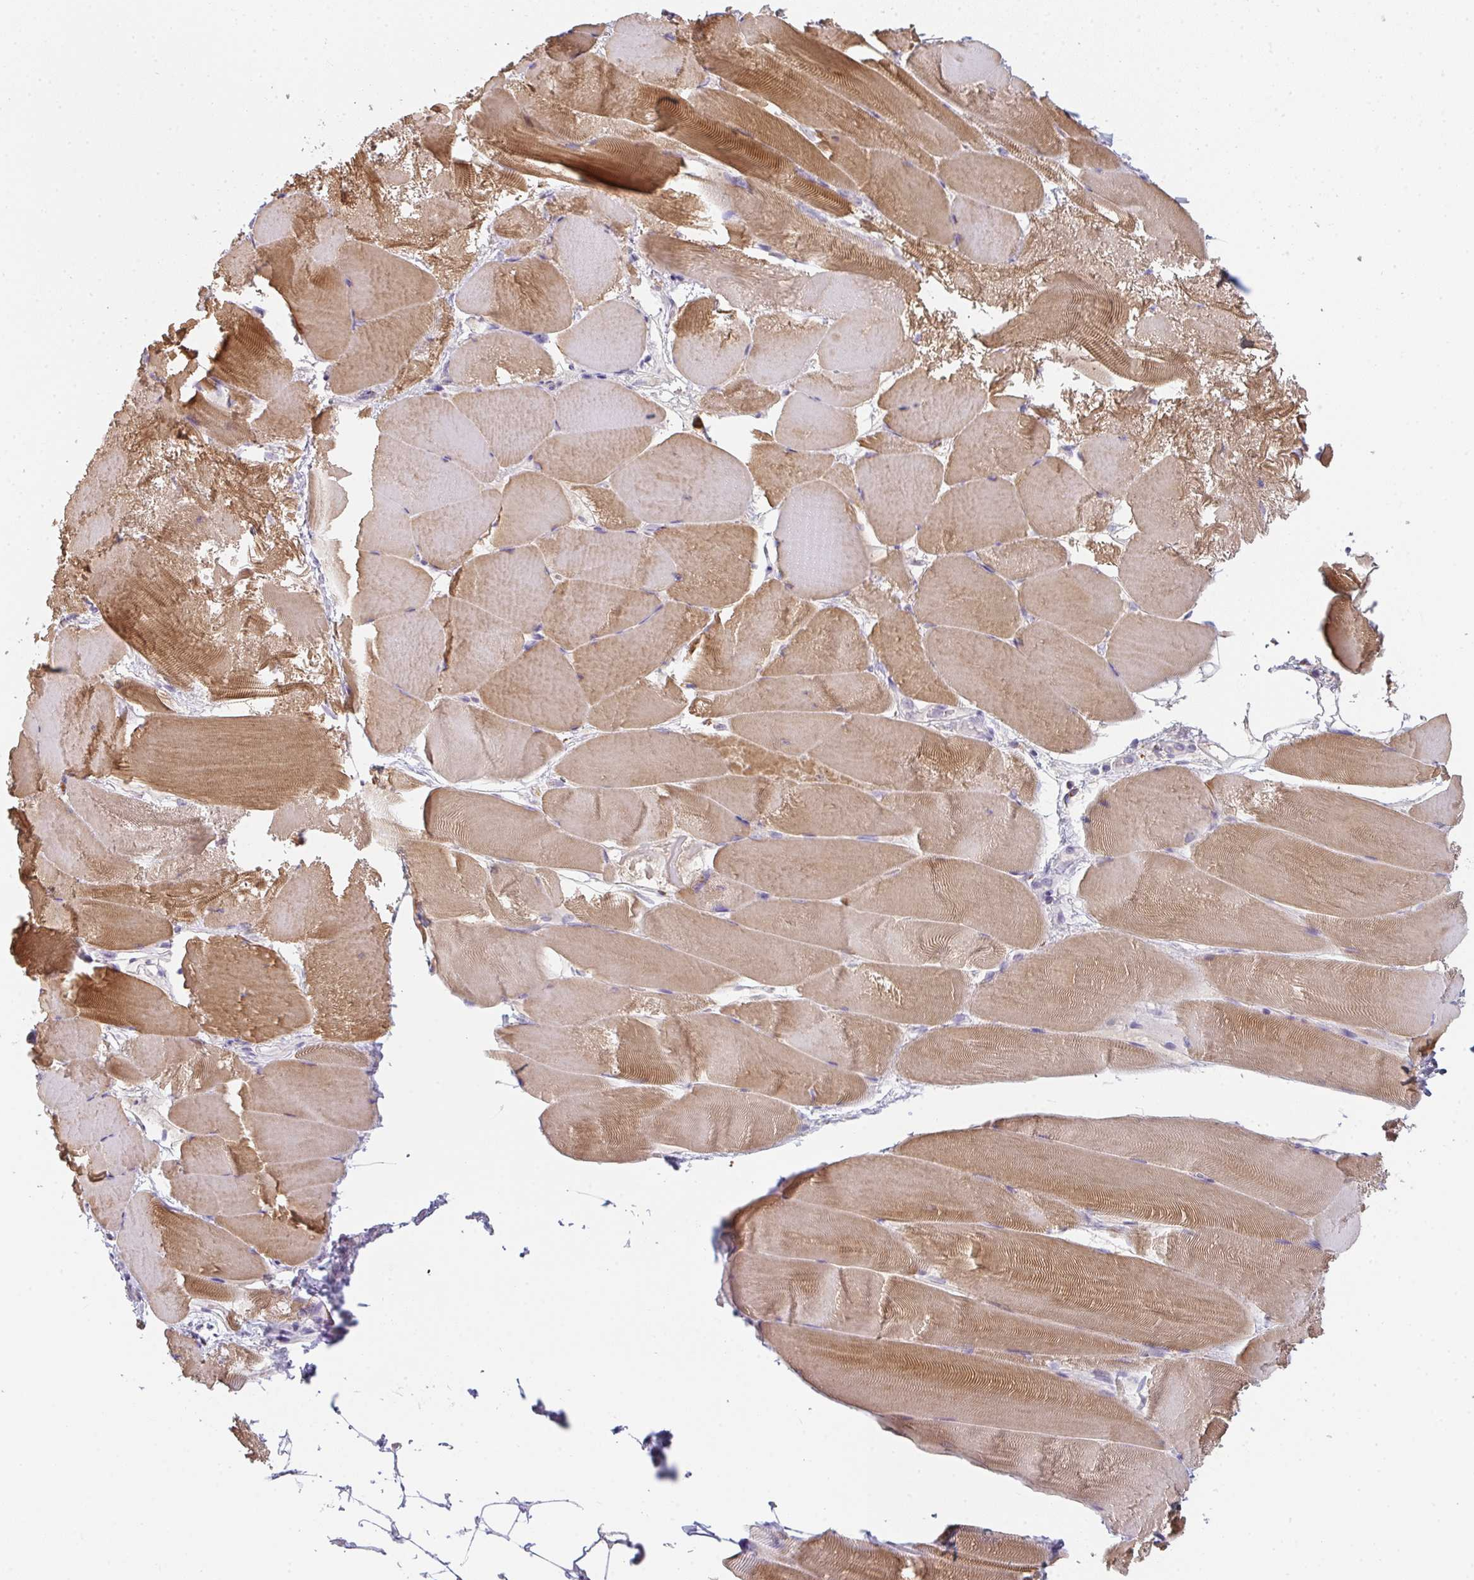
{"staining": {"intensity": "moderate", "quantity": "25%-75%", "location": "cytoplasmic/membranous"}, "tissue": "skeletal muscle", "cell_type": "Myocytes", "image_type": "normal", "snomed": [{"axis": "morphology", "description": "Normal tissue, NOS"}, {"axis": "topography", "description": "Skeletal muscle"}], "caption": "Protein expression analysis of benign skeletal muscle exhibits moderate cytoplasmic/membranous expression in approximately 25%-75% of myocytes.", "gene": "C1QTNF8", "patient": {"sex": "female", "age": 64}}